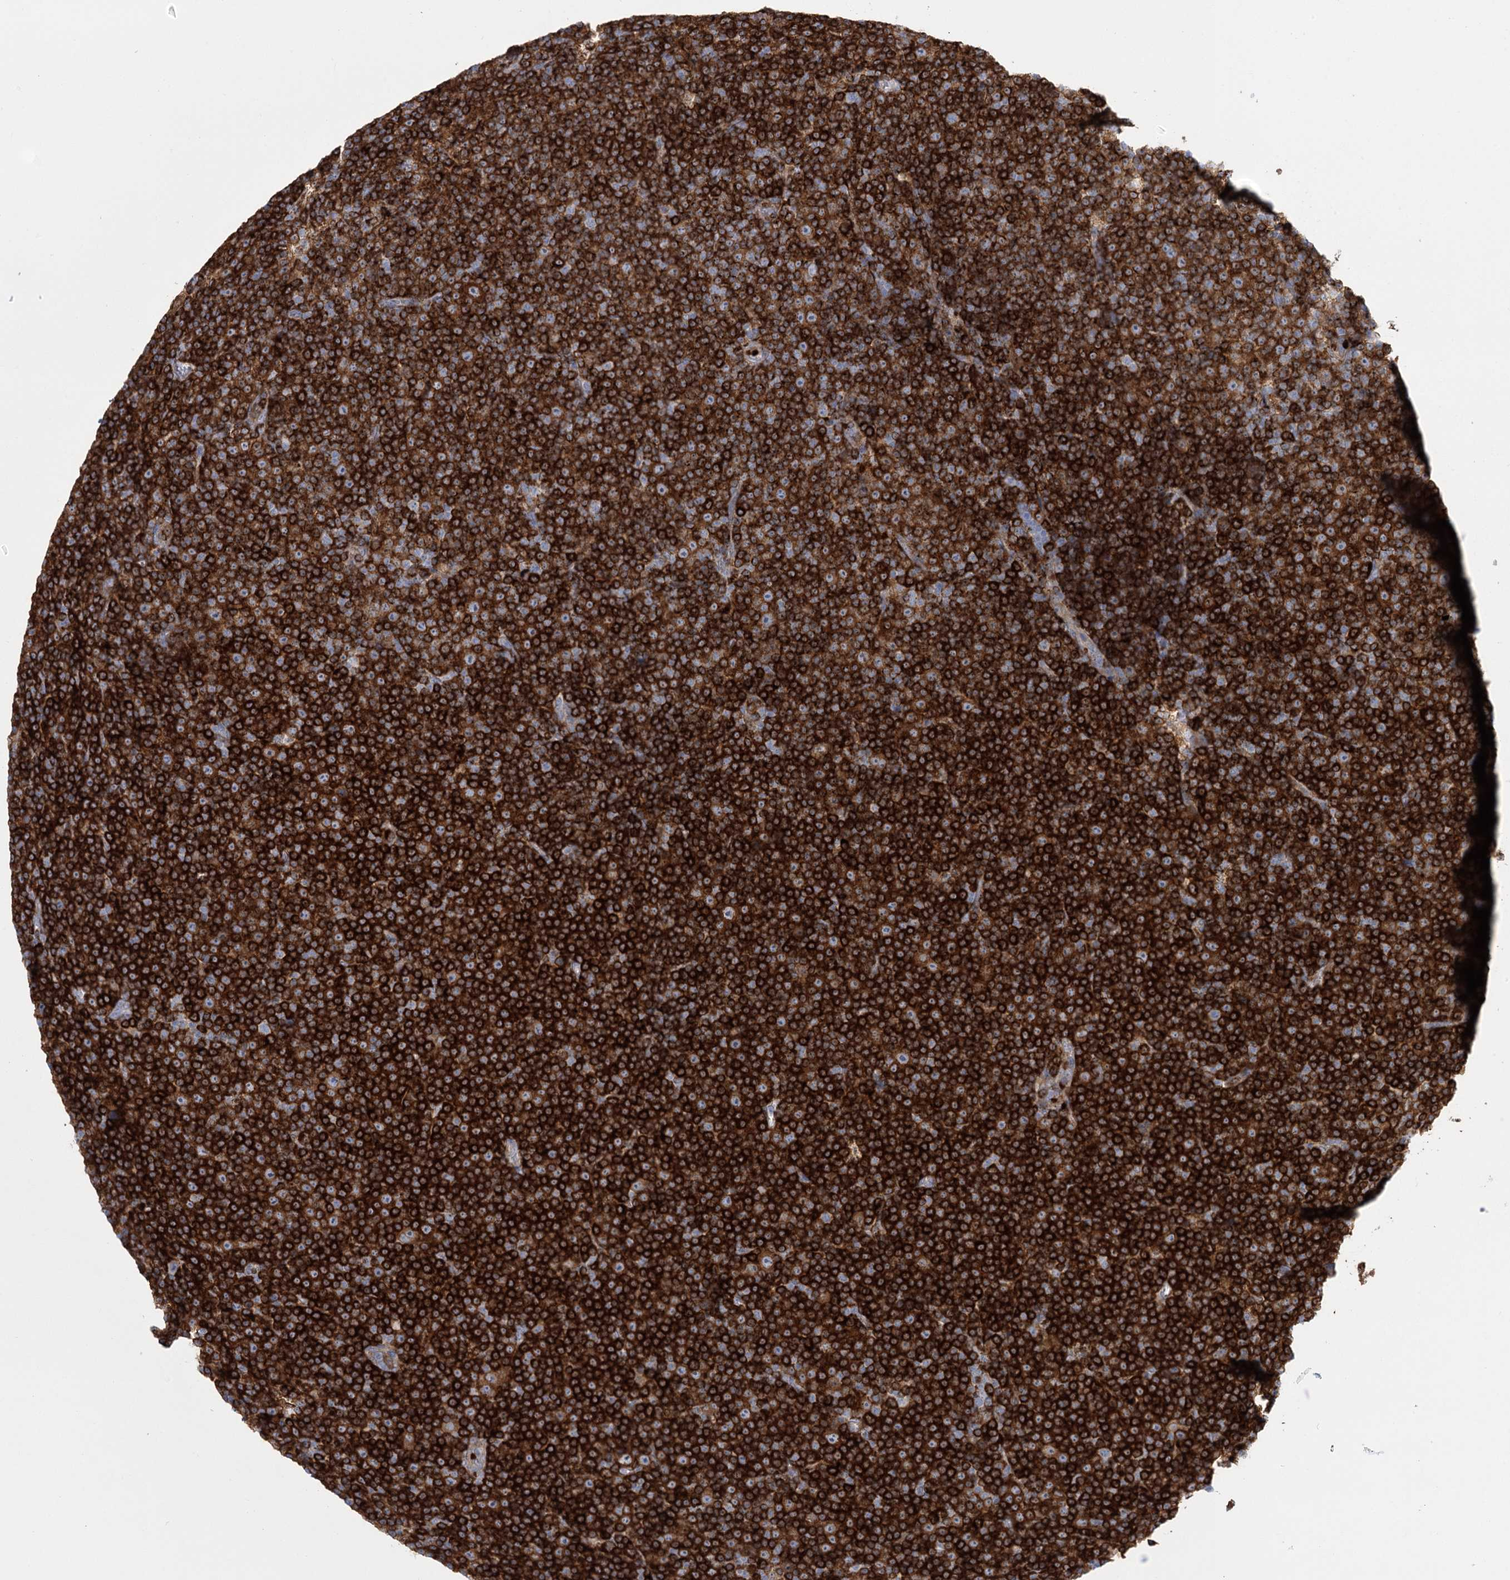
{"staining": {"intensity": "strong", "quantity": ">75%", "location": "cytoplasmic/membranous"}, "tissue": "lymphoma", "cell_type": "Tumor cells", "image_type": "cancer", "snomed": [{"axis": "morphology", "description": "Malignant lymphoma, non-Hodgkin's type, Low grade"}, {"axis": "topography", "description": "Lymph node"}], "caption": "The micrograph reveals immunohistochemical staining of low-grade malignant lymphoma, non-Hodgkin's type. There is strong cytoplasmic/membranous staining is appreciated in approximately >75% of tumor cells.", "gene": "CCDC88A", "patient": {"sex": "female", "age": 67}}